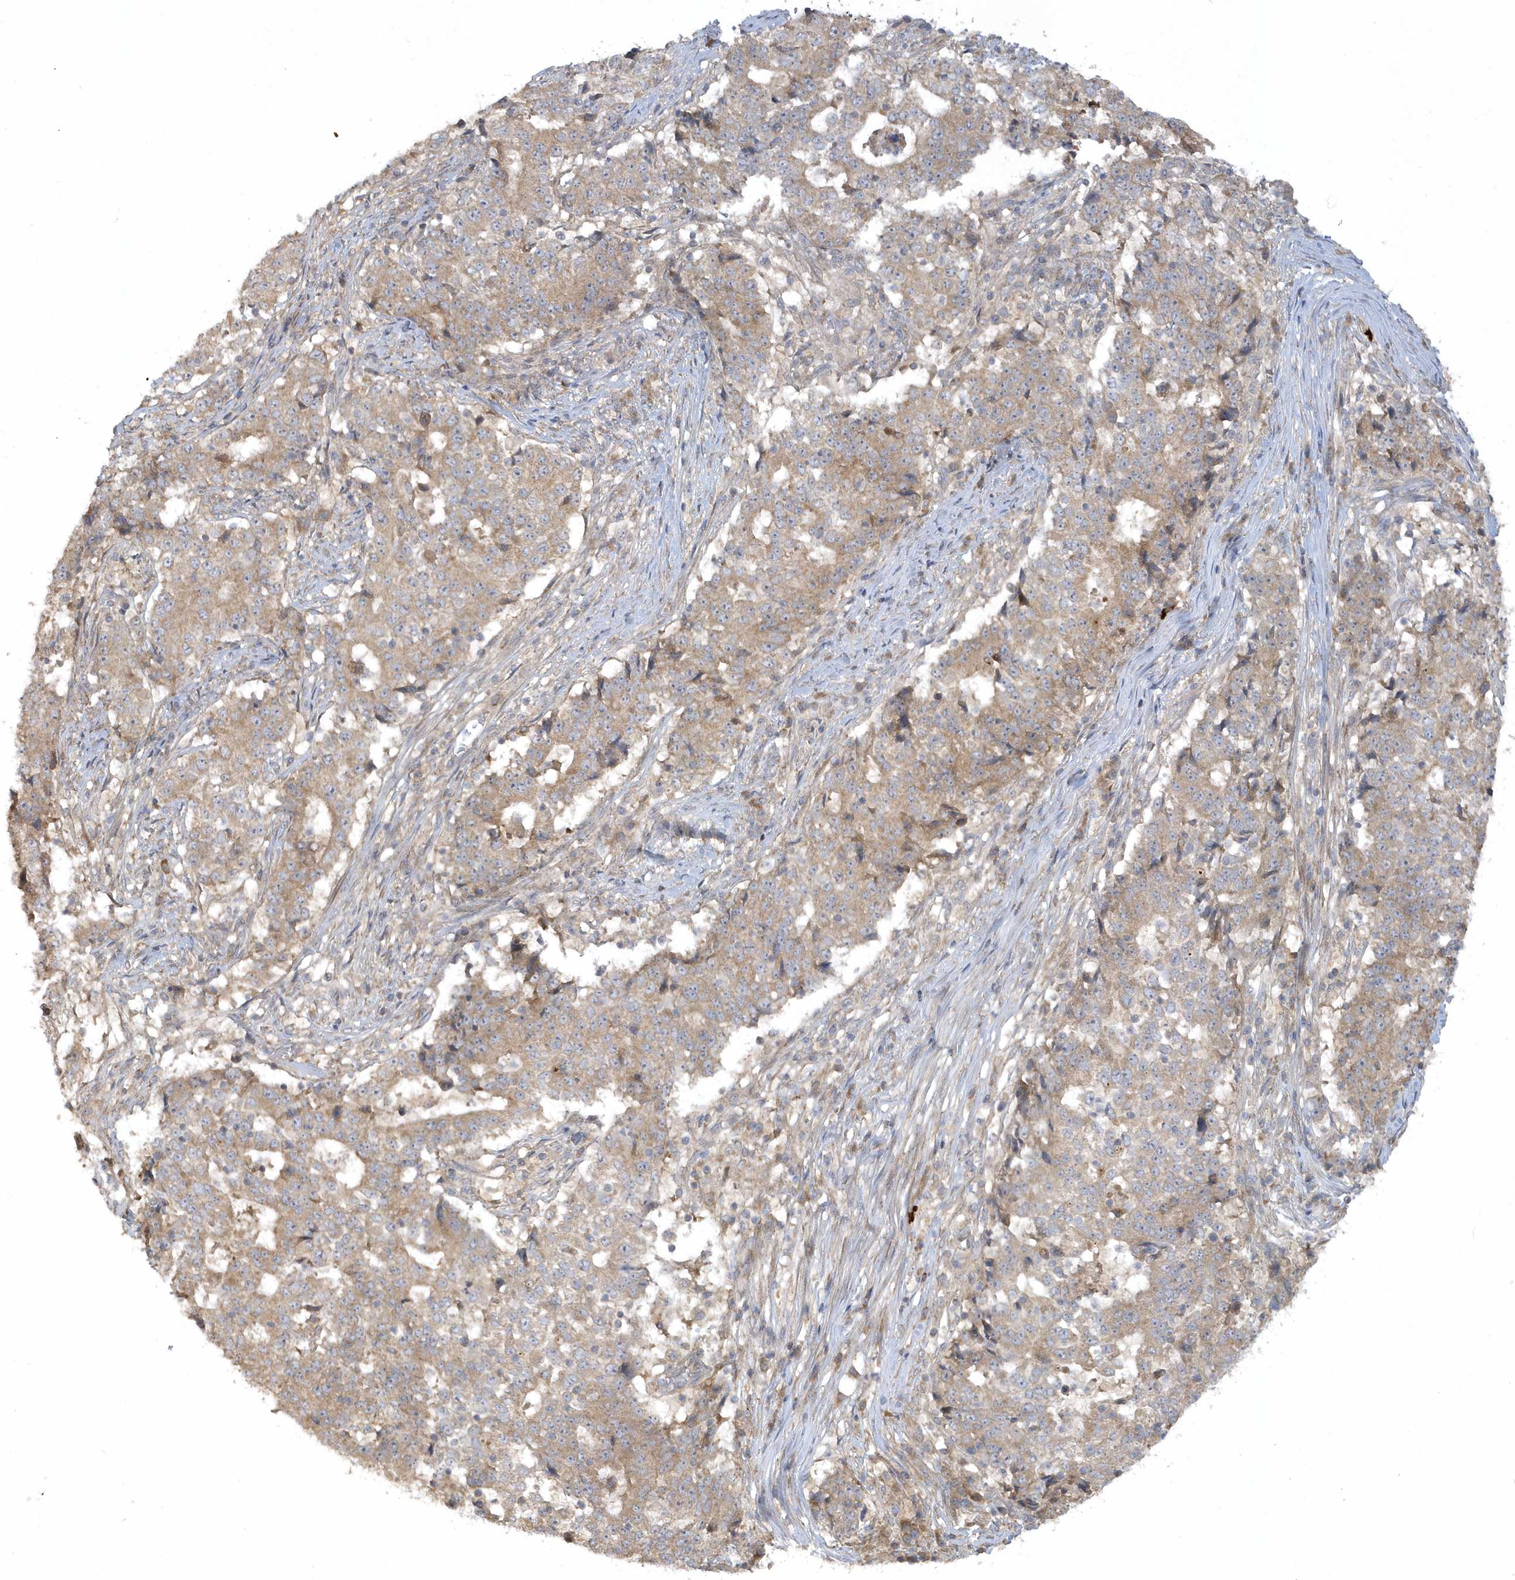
{"staining": {"intensity": "weak", "quantity": ">75%", "location": "cytoplasmic/membranous"}, "tissue": "stomach cancer", "cell_type": "Tumor cells", "image_type": "cancer", "snomed": [{"axis": "morphology", "description": "Adenocarcinoma, NOS"}, {"axis": "topography", "description": "Stomach"}], "caption": "Immunohistochemical staining of stomach adenocarcinoma reveals weak cytoplasmic/membranous protein expression in approximately >75% of tumor cells. (Brightfield microscopy of DAB IHC at high magnification).", "gene": "THG1L", "patient": {"sex": "male", "age": 59}}